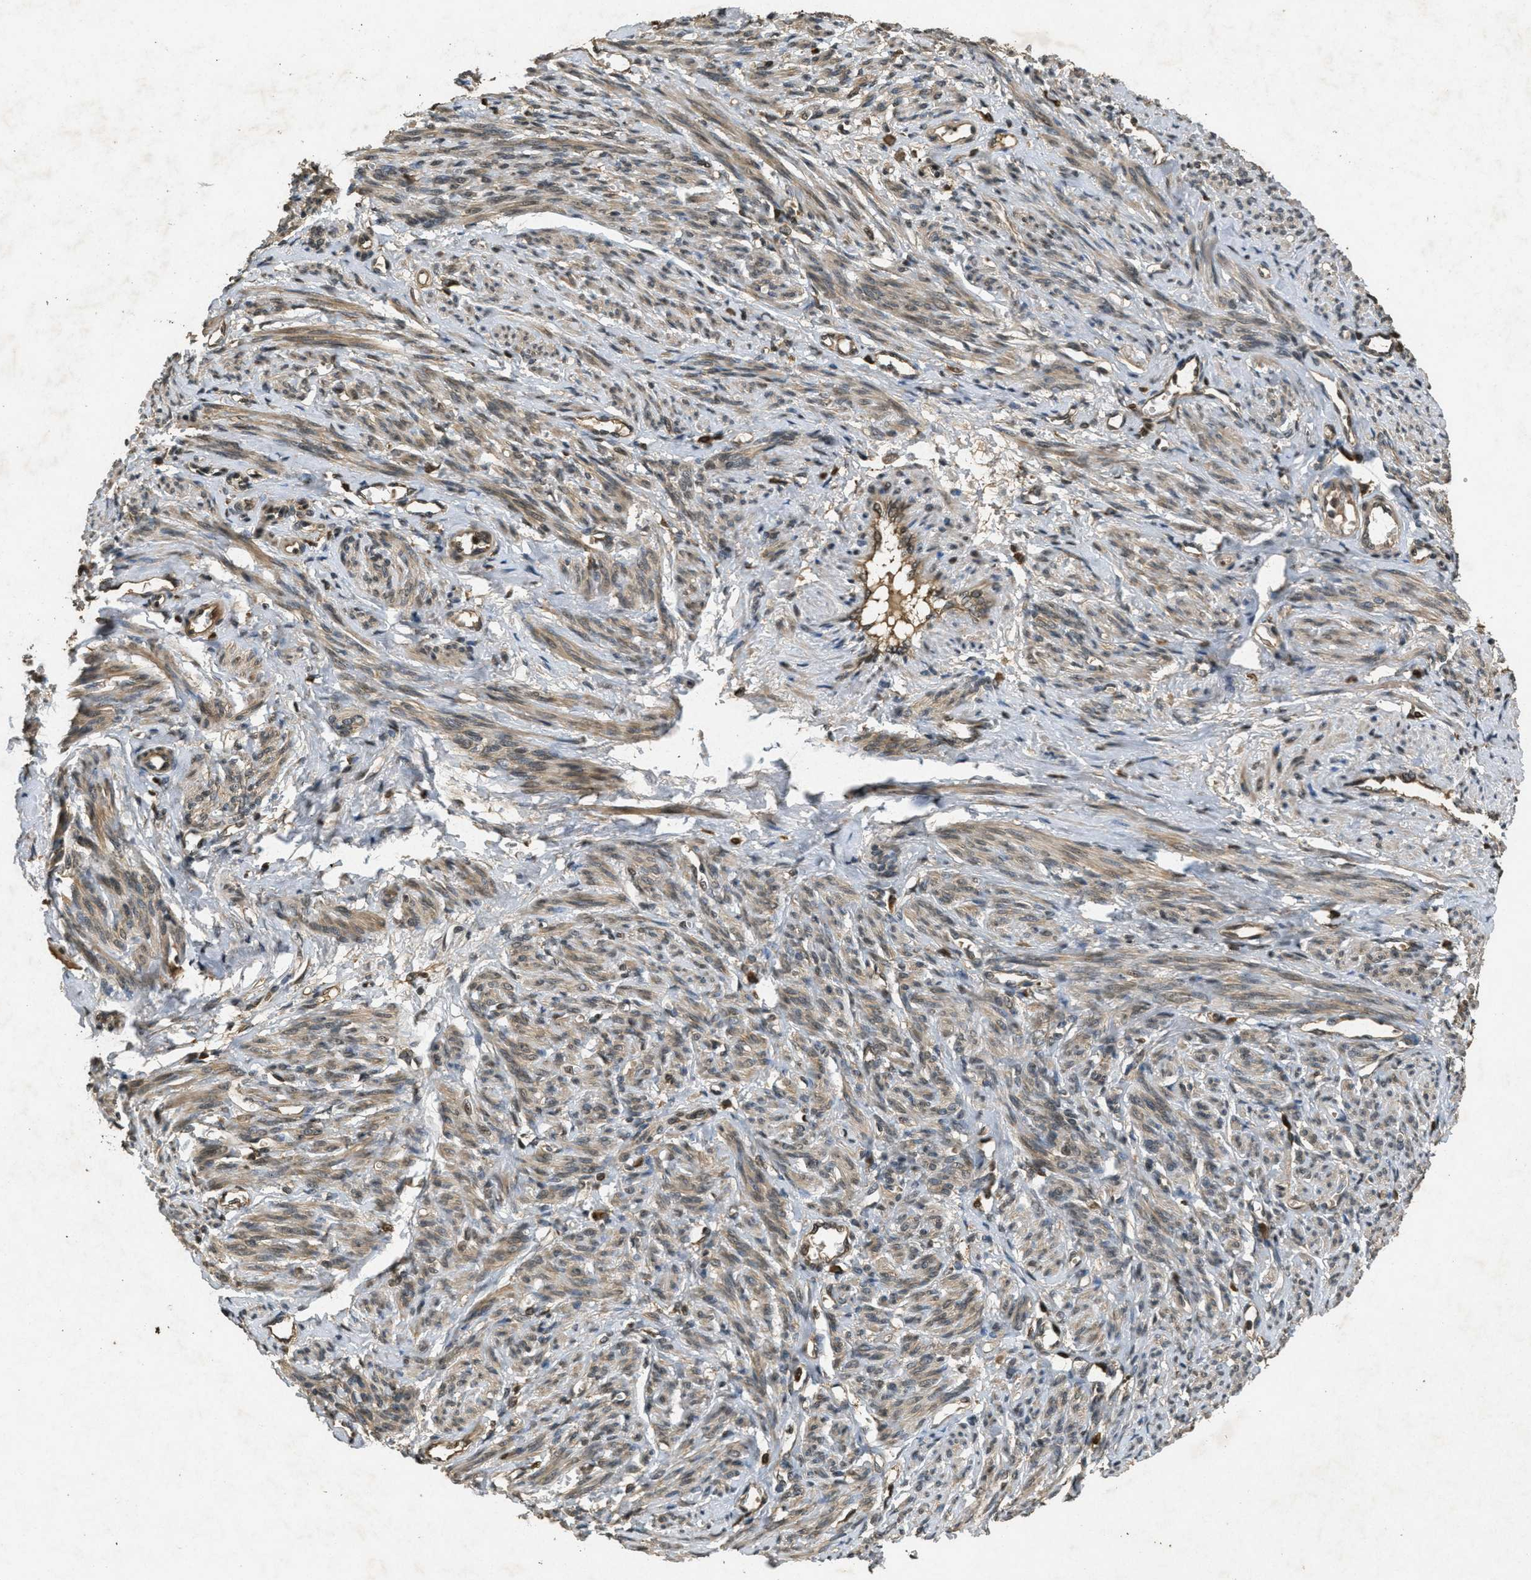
{"staining": {"intensity": "moderate", "quantity": ">75%", "location": "cytoplasmic/membranous"}, "tissue": "smooth muscle", "cell_type": "Smooth muscle cells", "image_type": "normal", "snomed": [{"axis": "morphology", "description": "Normal tissue, NOS"}, {"axis": "topography", "description": "Smooth muscle"}], "caption": "A brown stain labels moderate cytoplasmic/membranous staining of a protein in smooth muscle cells of benign human smooth muscle.", "gene": "ATG7", "patient": {"sex": "female", "age": 65}}